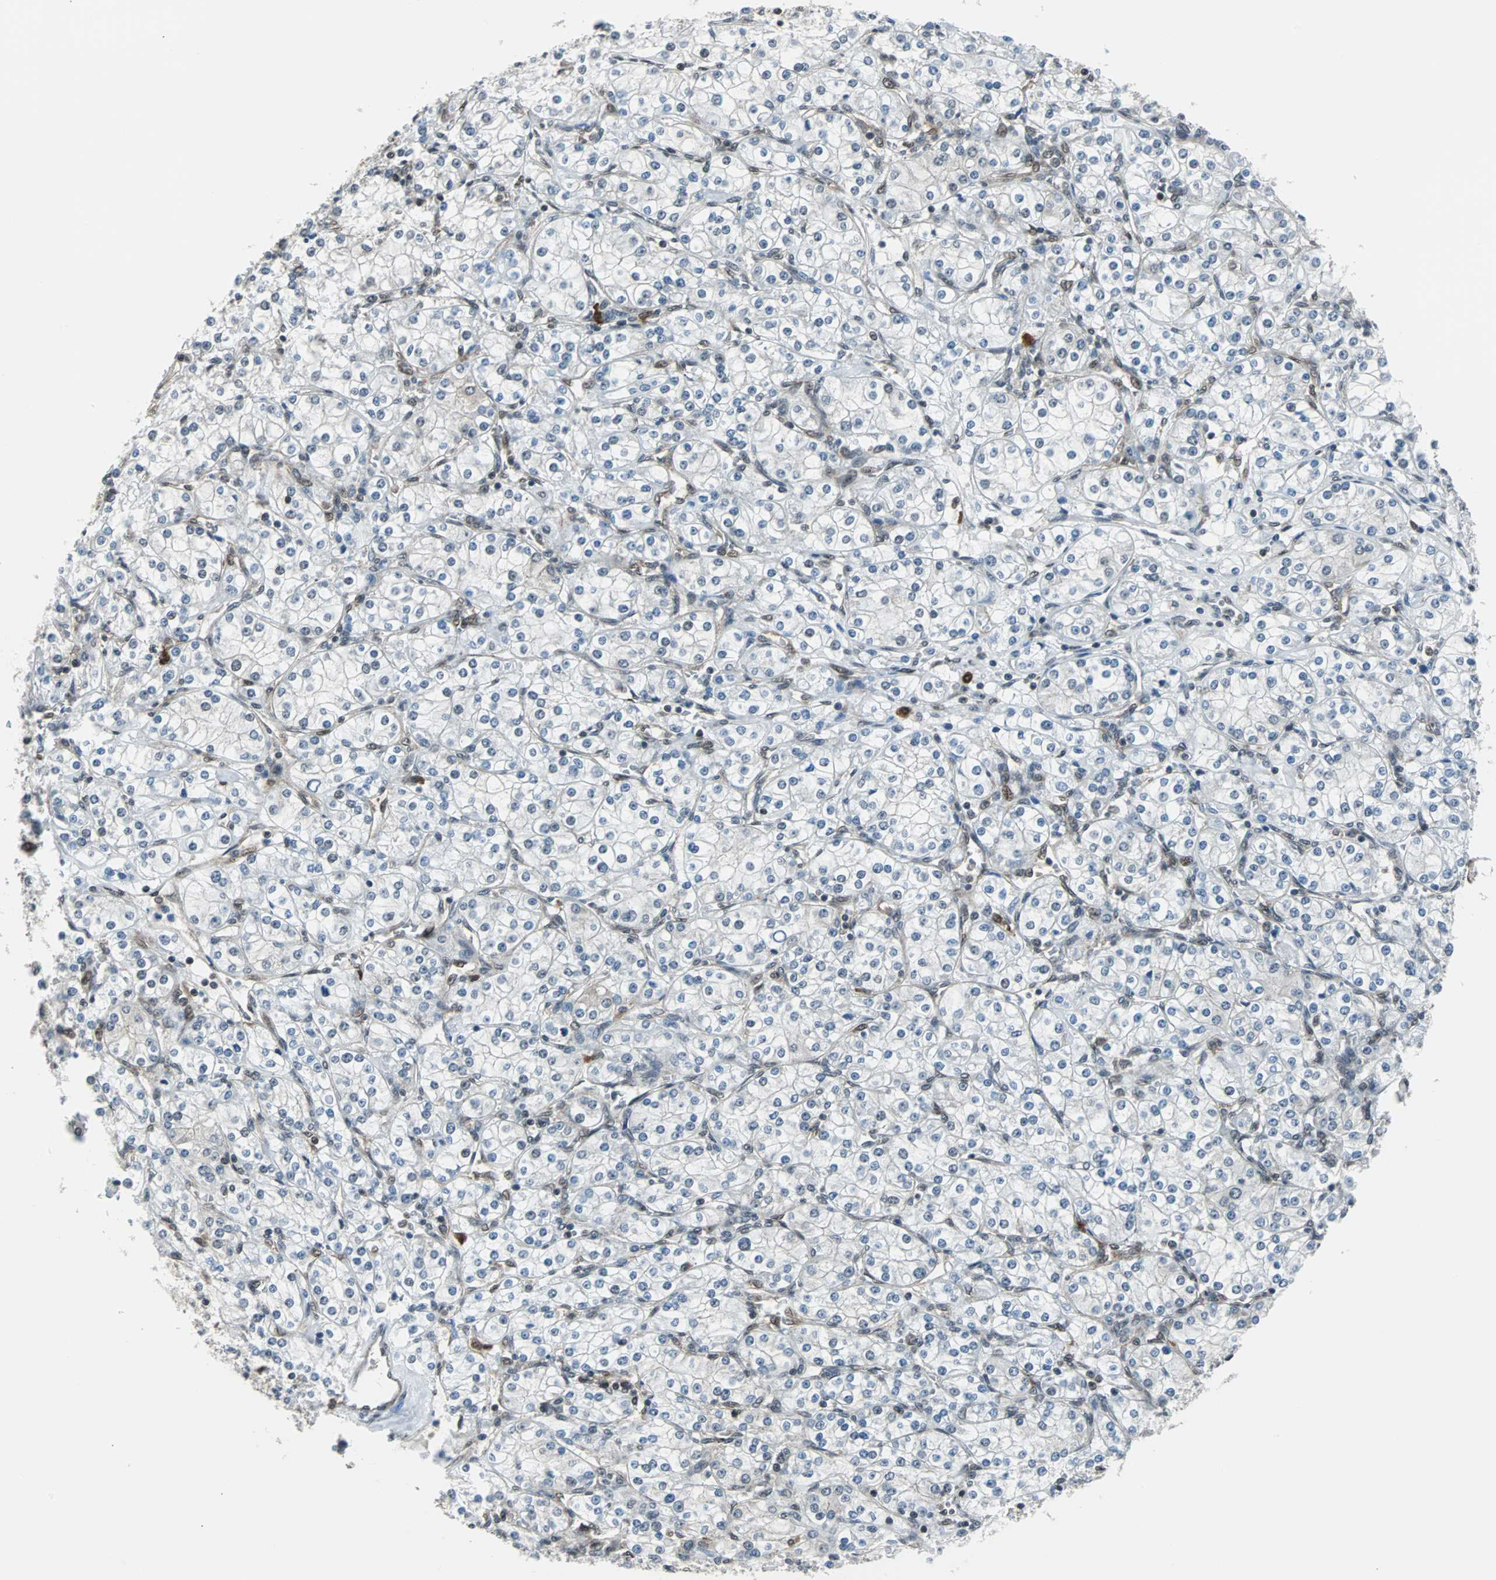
{"staining": {"intensity": "negative", "quantity": "none", "location": "none"}, "tissue": "renal cancer", "cell_type": "Tumor cells", "image_type": "cancer", "snomed": [{"axis": "morphology", "description": "Adenocarcinoma, NOS"}, {"axis": "topography", "description": "Kidney"}], "caption": "A photomicrograph of human adenocarcinoma (renal) is negative for staining in tumor cells.", "gene": "VCP", "patient": {"sex": "male", "age": 77}}